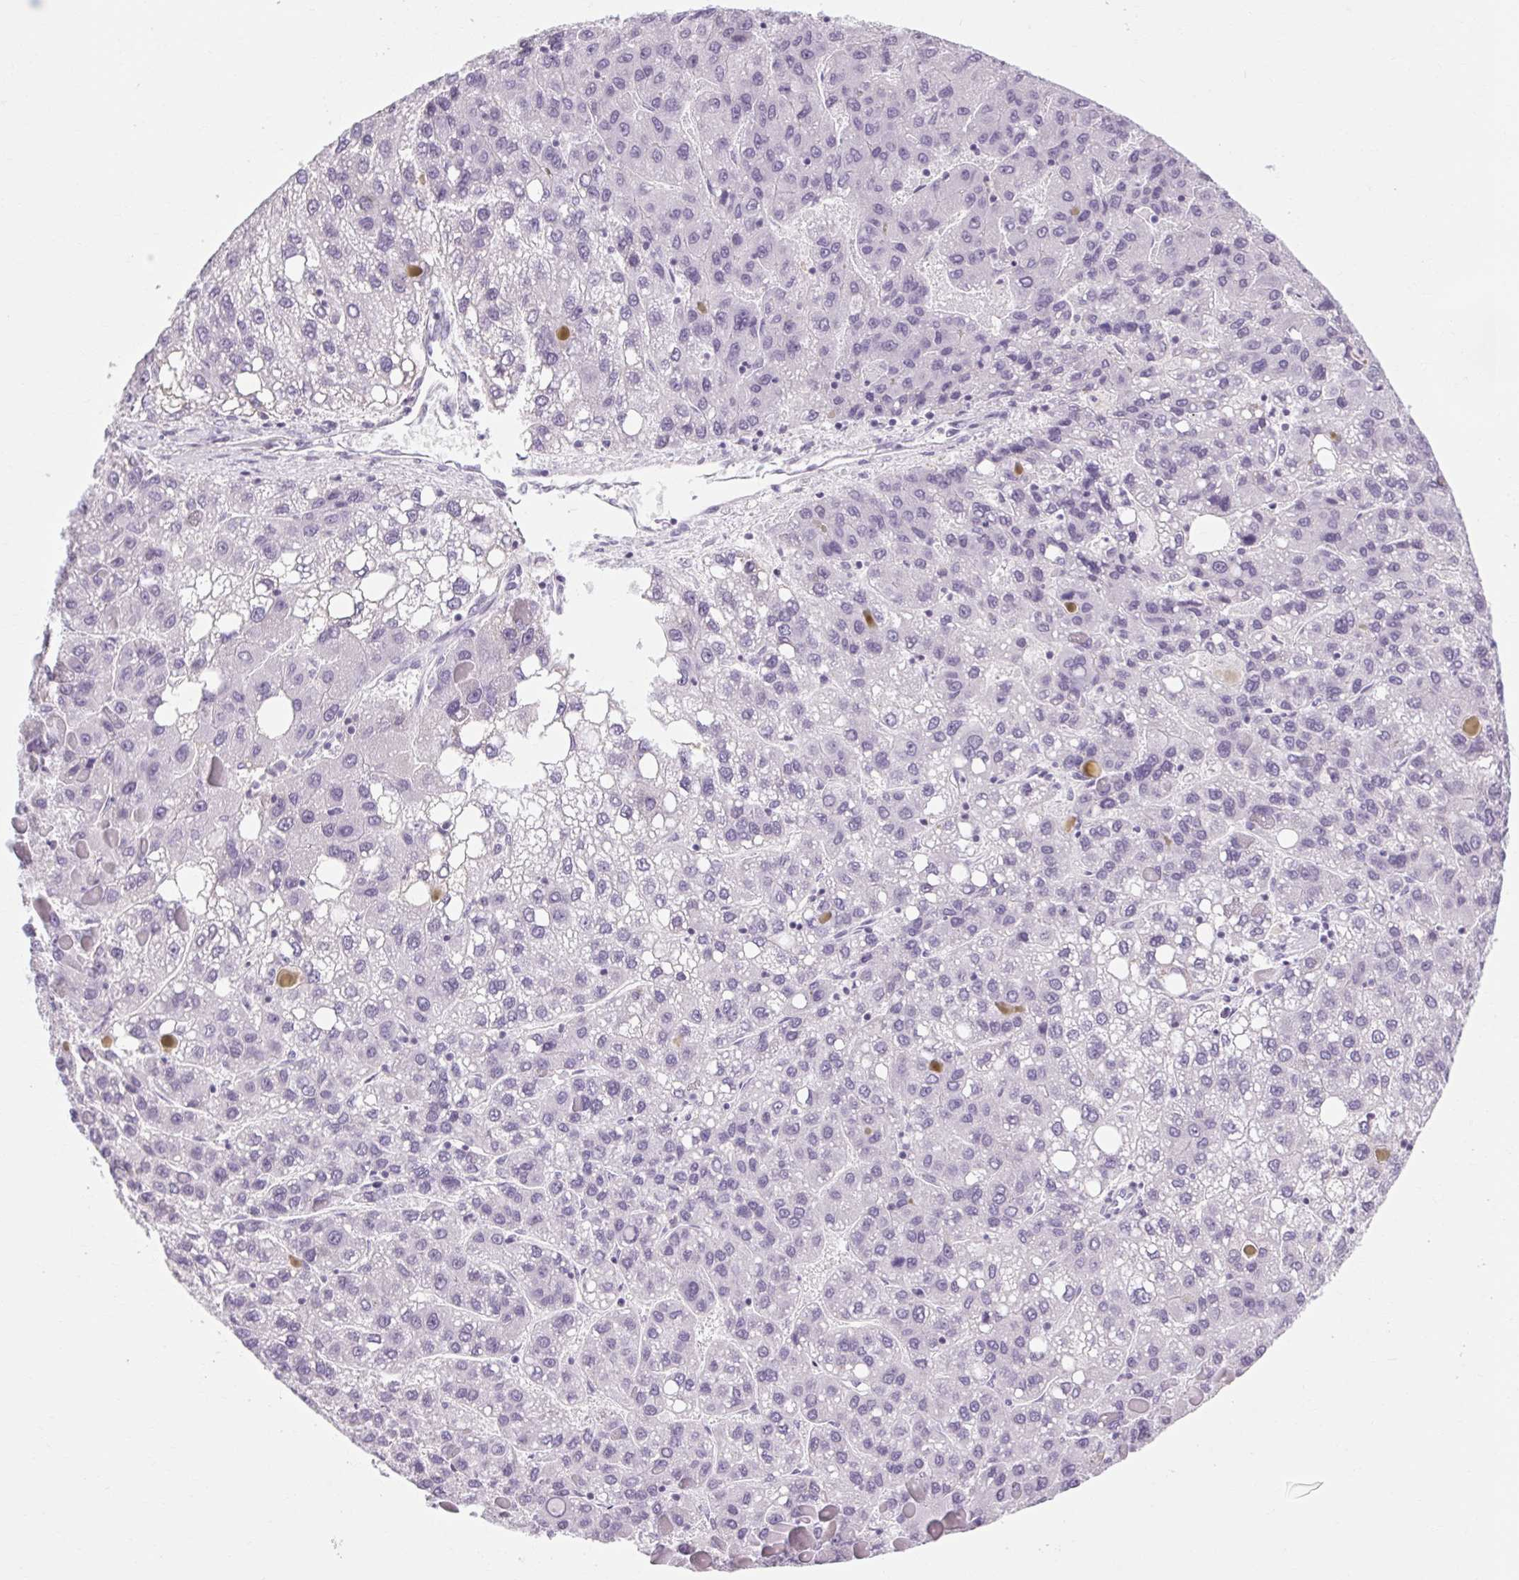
{"staining": {"intensity": "negative", "quantity": "none", "location": "none"}, "tissue": "liver cancer", "cell_type": "Tumor cells", "image_type": "cancer", "snomed": [{"axis": "morphology", "description": "Carcinoma, Hepatocellular, NOS"}, {"axis": "topography", "description": "Liver"}], "caption": "Photomicrograph shows no protein staining in tumor cells of hepatocellular carcinoma (liver) tissue. The staining was performed using DAB (3,3'-diaminobenzidine) to visualize the protein expression in brown, while the nuclei were stained in blue with hematoxylin (Magnification: 20x).", "gene": "POMC", "patient": {"sex": "female", "age": 82}}